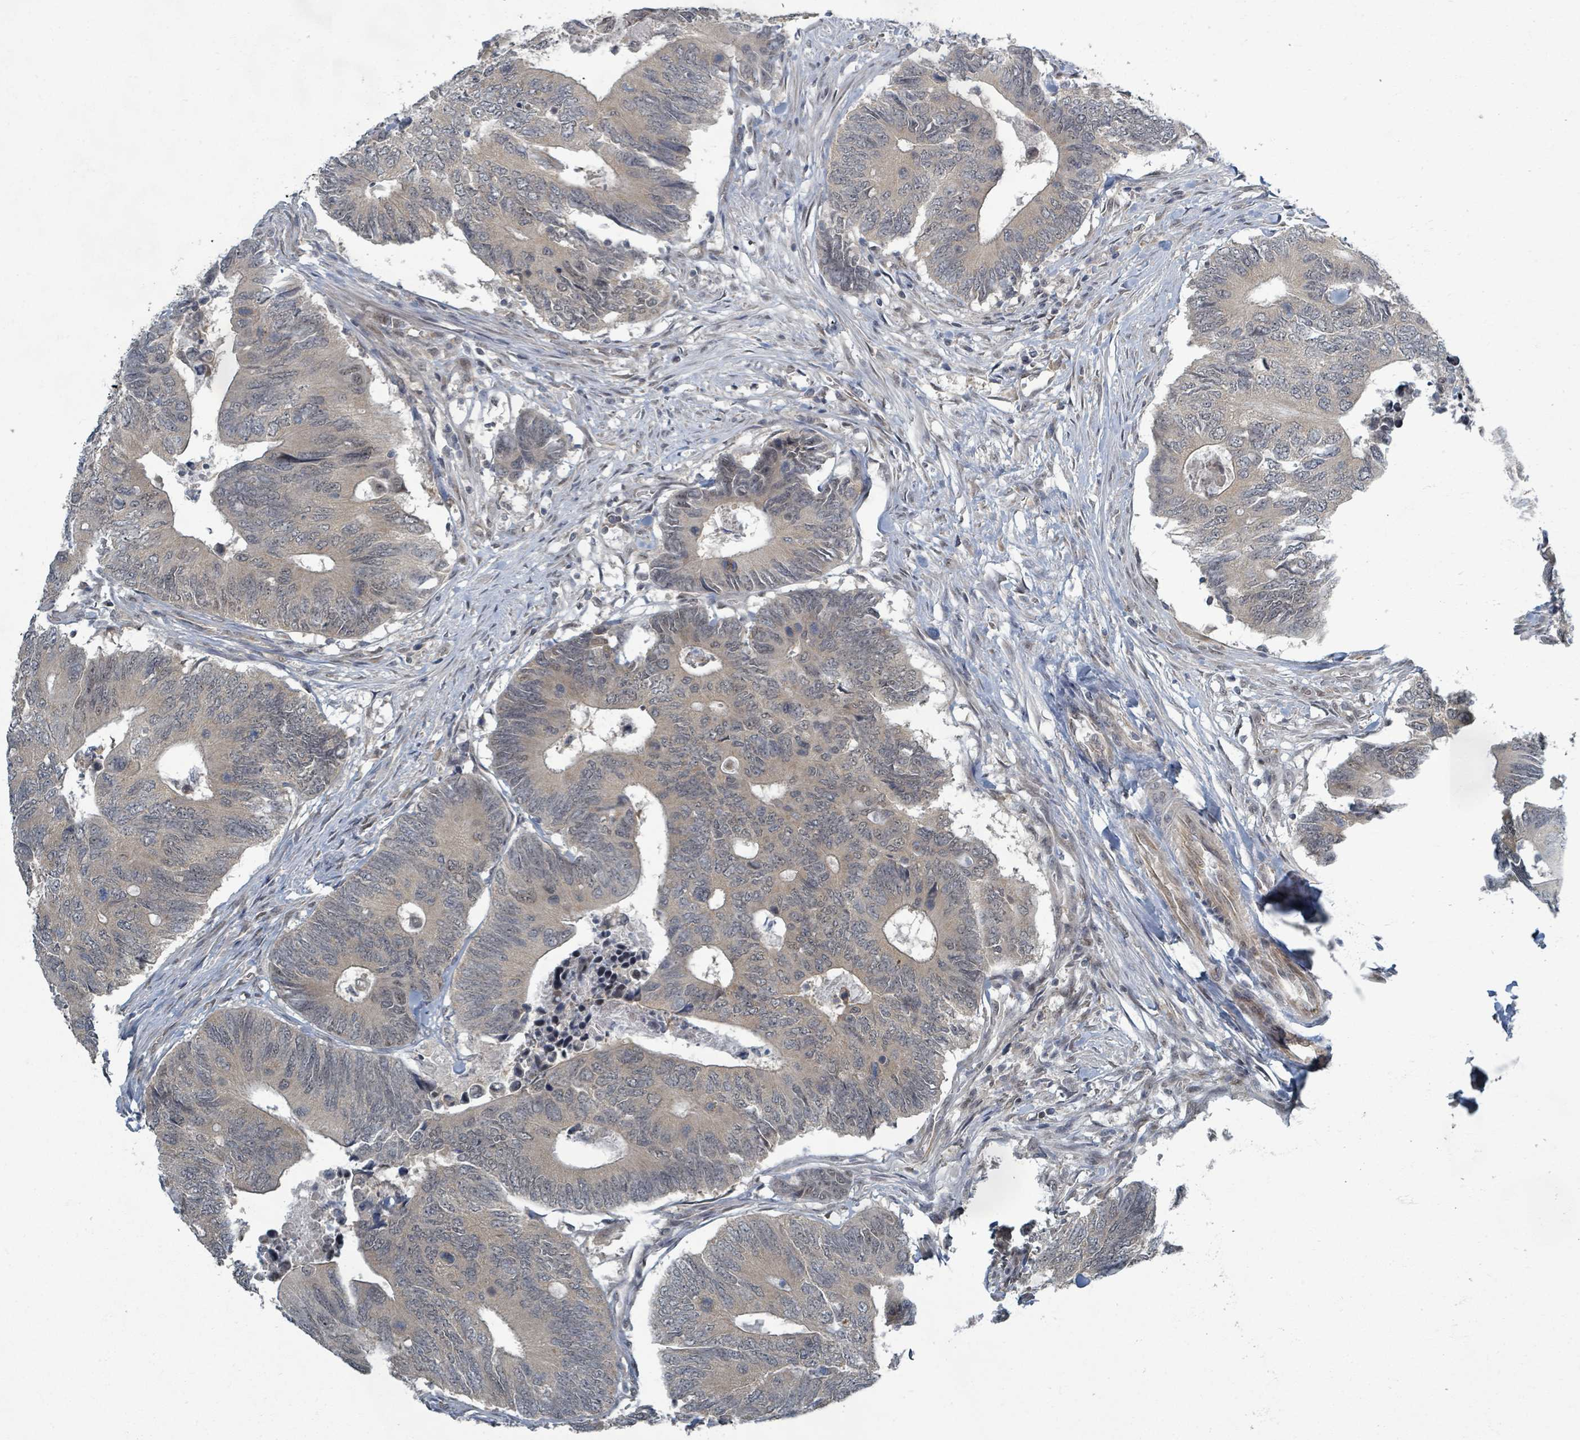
{"staining": {"intensity": "weak", "quantity": "<25%", "location": "nuclear"}, "tissue": "colorectal cancer", "cell_type": "Tumor cells", "image_type": "cancer", "snomed": [{"axis": "morphology", "description": "Adenocarcinoma, NOS"}, {"axis": "topography", "description": "Colon"}], "caption": "DAB (3,3'-diaminobenzidine) immunohistochemical staining of human colorectal adenocarcinoma demonstrates no significant expression in tumor cells.", "gene": "INTS15", "patient": {"sex": "male", "age": 87}}